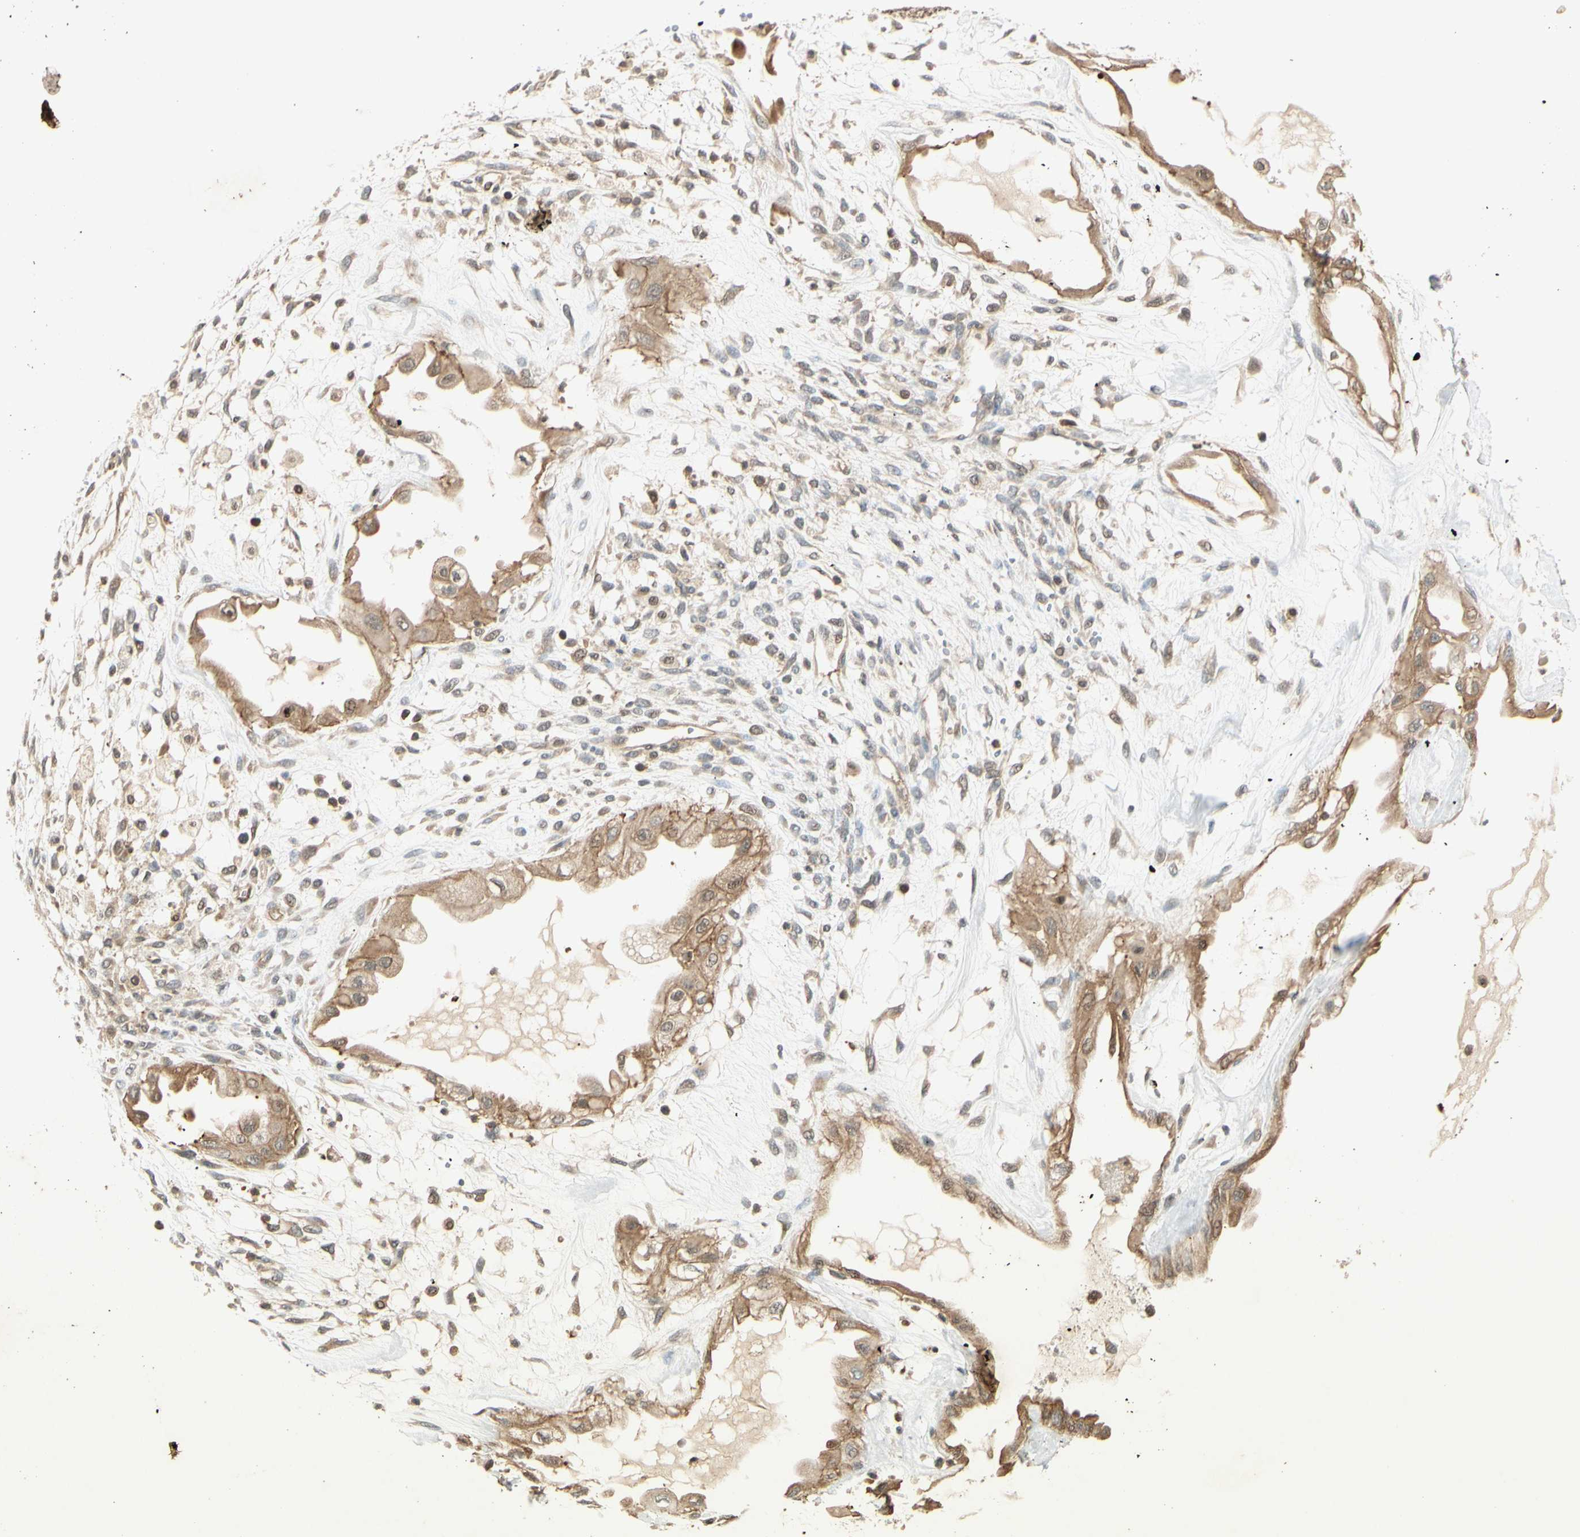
{"staining": {"intensity": "moderate", "quantity": ">75%", "location": "cytoplasmic/membranous"}, "tissue": "ovarian cancer", "cell_type": "Tumor cells", "image_type": "cancer", "snomed": [{"axis": "morphology", "description": "Carcinoma, NOS"}, {"axis": "morphology", "description": "Carcinoma, endometroid"}, {"axis": "topography", "description": "Ovary"}], "caption": "This image shows ovarian cancer (endometroid carcinoma) stained with immunohistochemistry to label a protein in brown. The cytoplasmic/membranous of tumor cells show moderate positivity for the protein. Nuclei are counter-stained blue.", "gene": "EPHA8", "patient": {"sex": "female", "age": 50}}